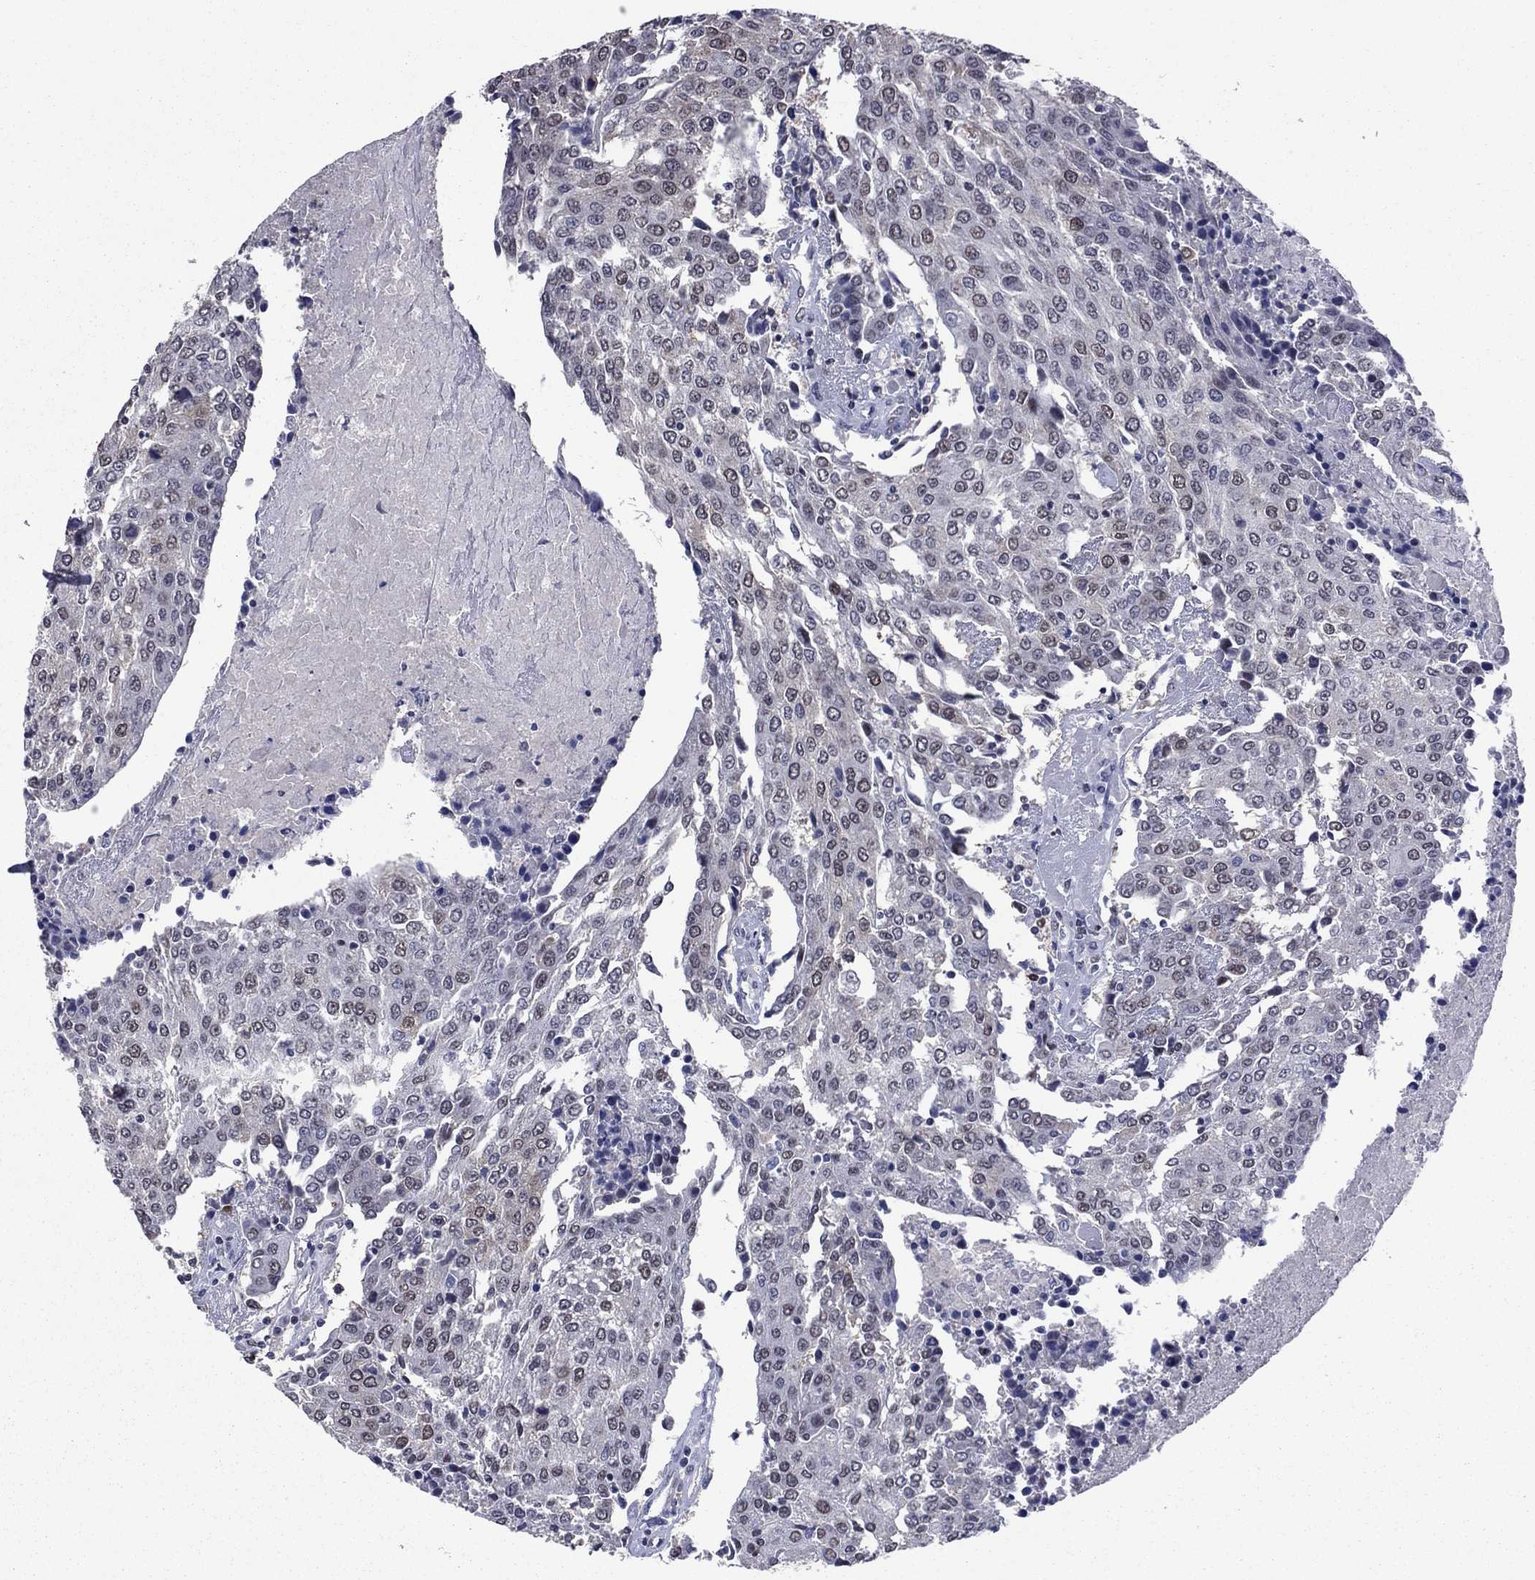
{"staining": {"intensity": "negative", "quantity": "none", "location": "none"}, "tissue": "urothelial cancer", "cell_type": "Tumor cells", "image_type": "cancer", "snomed": [{"axis": "morphology", "description": "Urothelial carcinoma, High grade"}, {"axis": "topography", "description": "Urinary bladder"}], "caption": "A photomicrograph of high-grade urothelial carcinoma stained for a protein shows no brown staining in tumor cells.", "gene": "TYMS", "patient": {"sex": "female", "age": 85}}